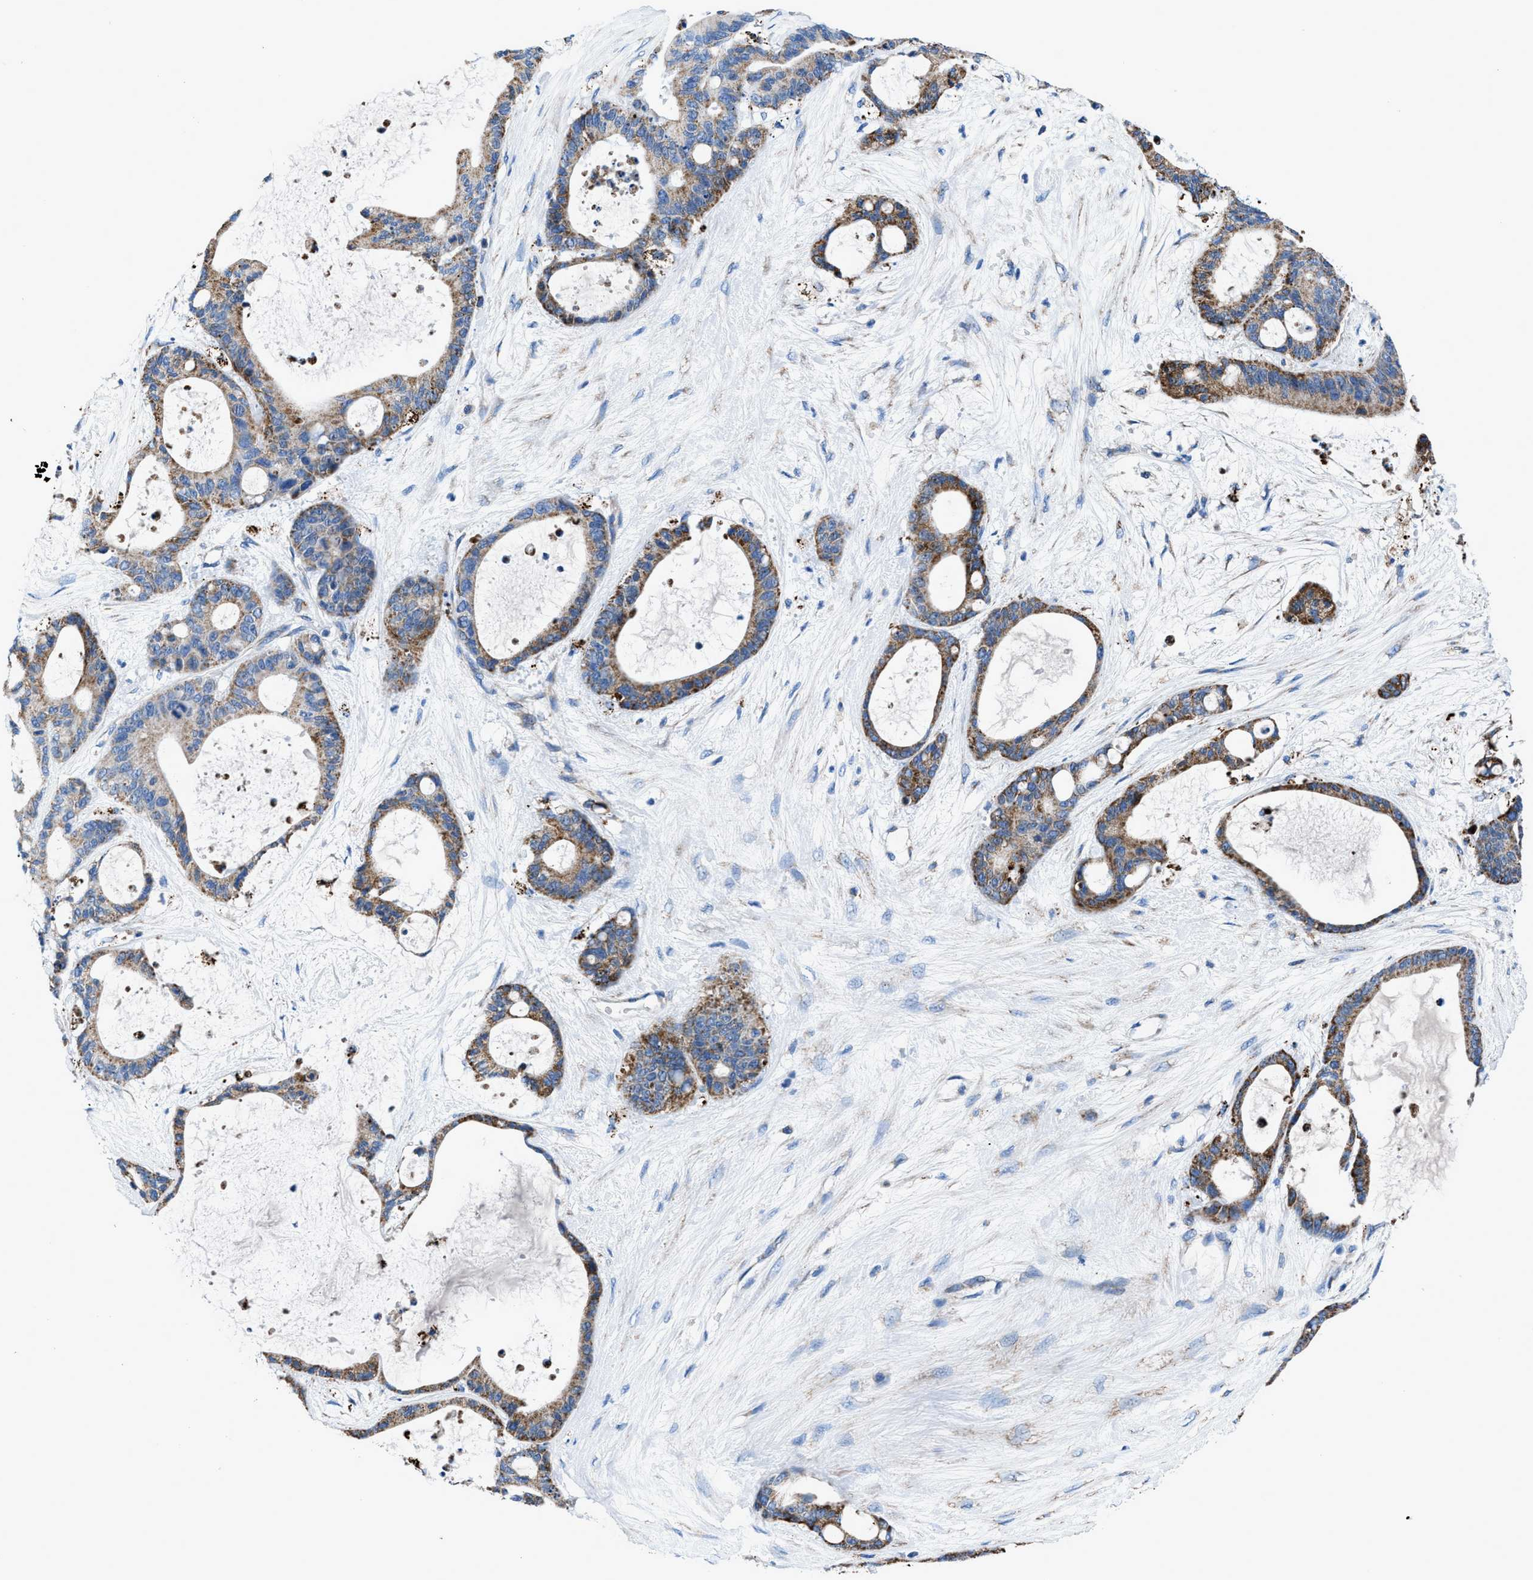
{"staining": {"intensity": "strong", "quantity": ">75%", "location": "cytoplasmic/membranous"}, "tissue": "liver cancer", "cell_type": "Tumor cells", "image_type": "cancer", "snomed": [{"axis": "morphology", "description": "Cholangiocarcinoma"}, {"axis": "topography", "description": "Liver"}], "caption": "DAB (3,3'-diaminobenzidine) immunohistochemical staining of liver cancer reveals strong cytoplasmic/membranous protein expression in about >75% of tumor cells. Immunohistochemistry stains the protein in brown and the nuclei are stained blue.", "gene": "ZDHHC3", "patient": {"sex": "female", "age": 73}}